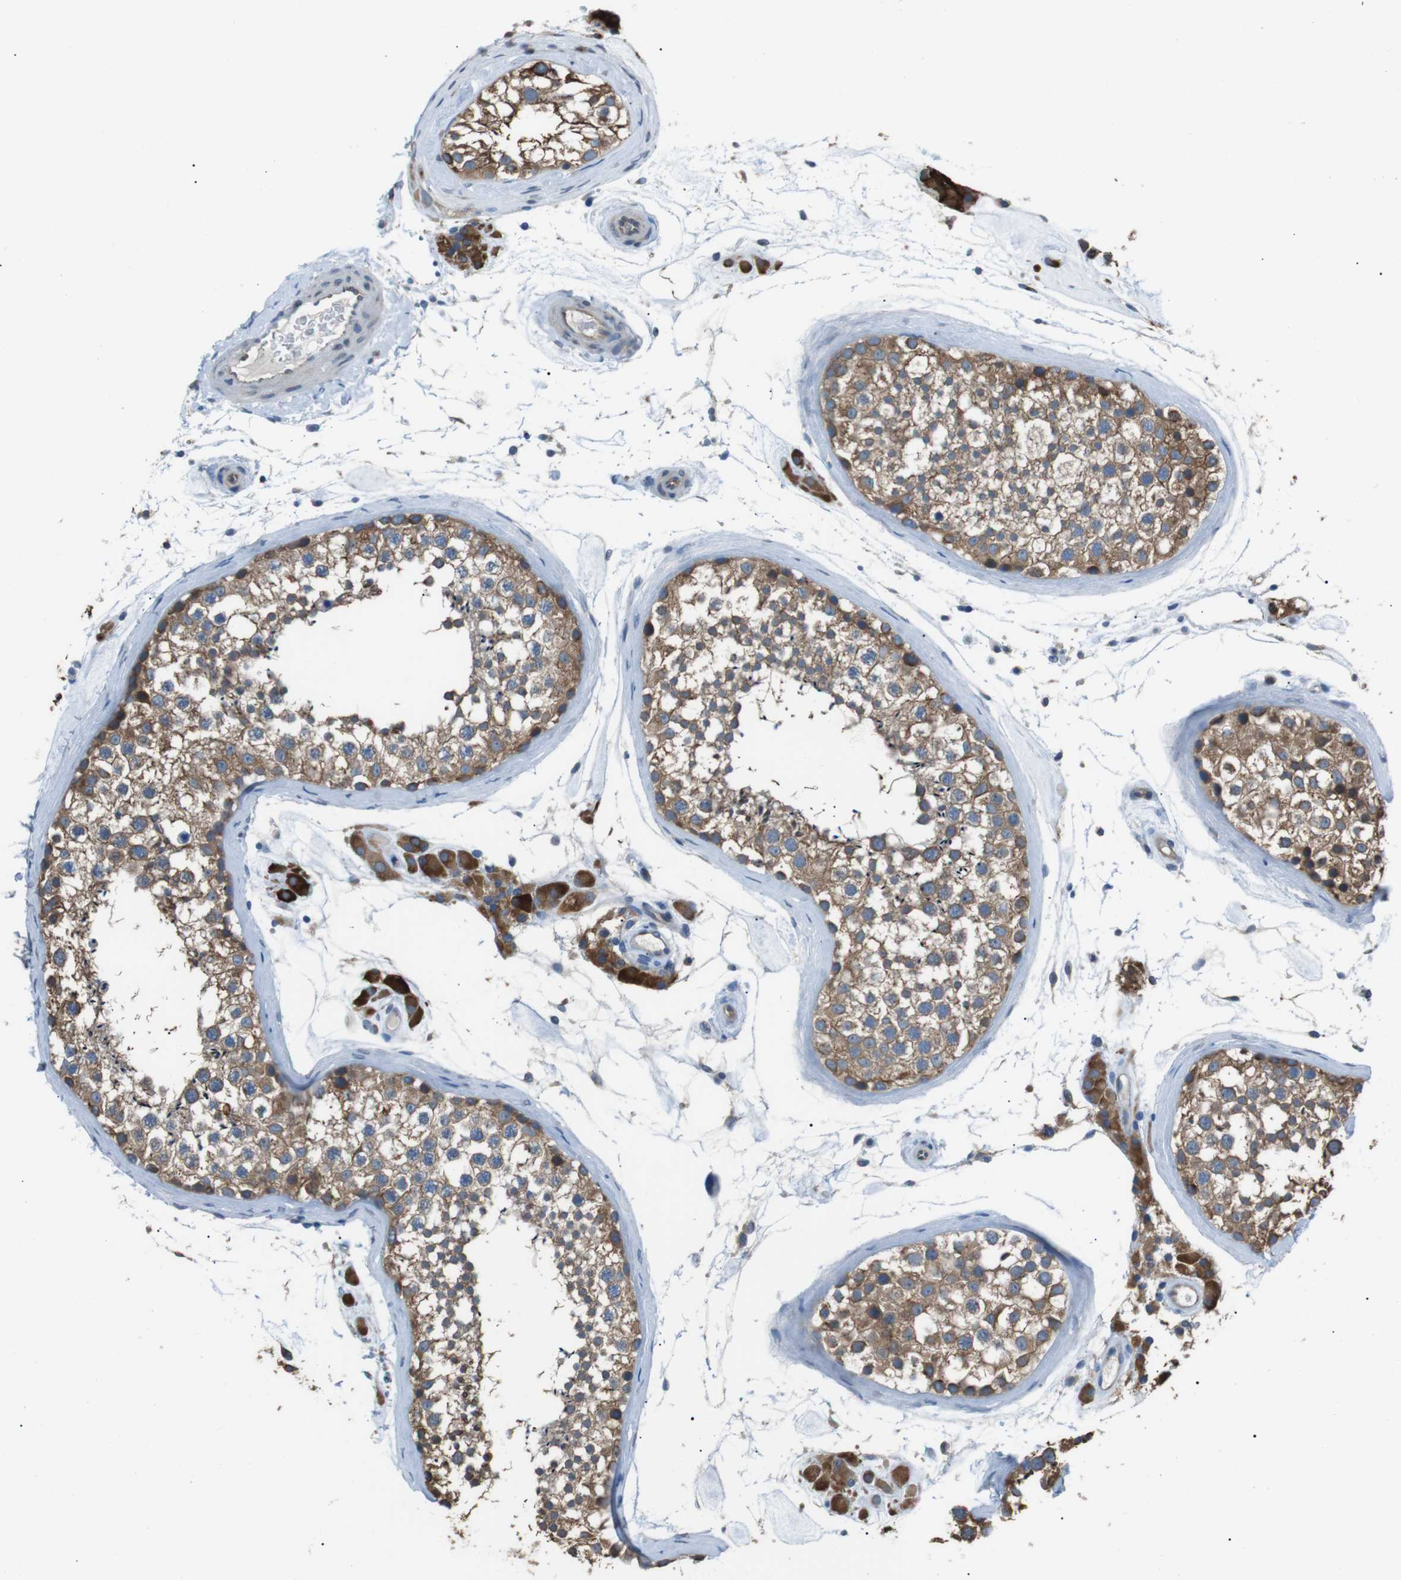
{"staining": {"intensity": "moderate", "quantity": ">75%", "location": "cytoplasmic/membranous"}, "tissue": "testis", "cell_type": "Cells in seminiferous ducts", "image_type": "normal", "snomed": [{"axis": "morphology", "description": "Normal tissue, NOS"}, {"axis": "topography", "description": "Testis"}], "caption": "This is a photomicrograph of immunohistochemistry (IHC) staining of benign testis, which shows moderate positivity in the cytoplasmic/membranous of cells in seminiferous ducts.", "gene": "CDH26", "patient": {"sex": "male", "age": 46}}